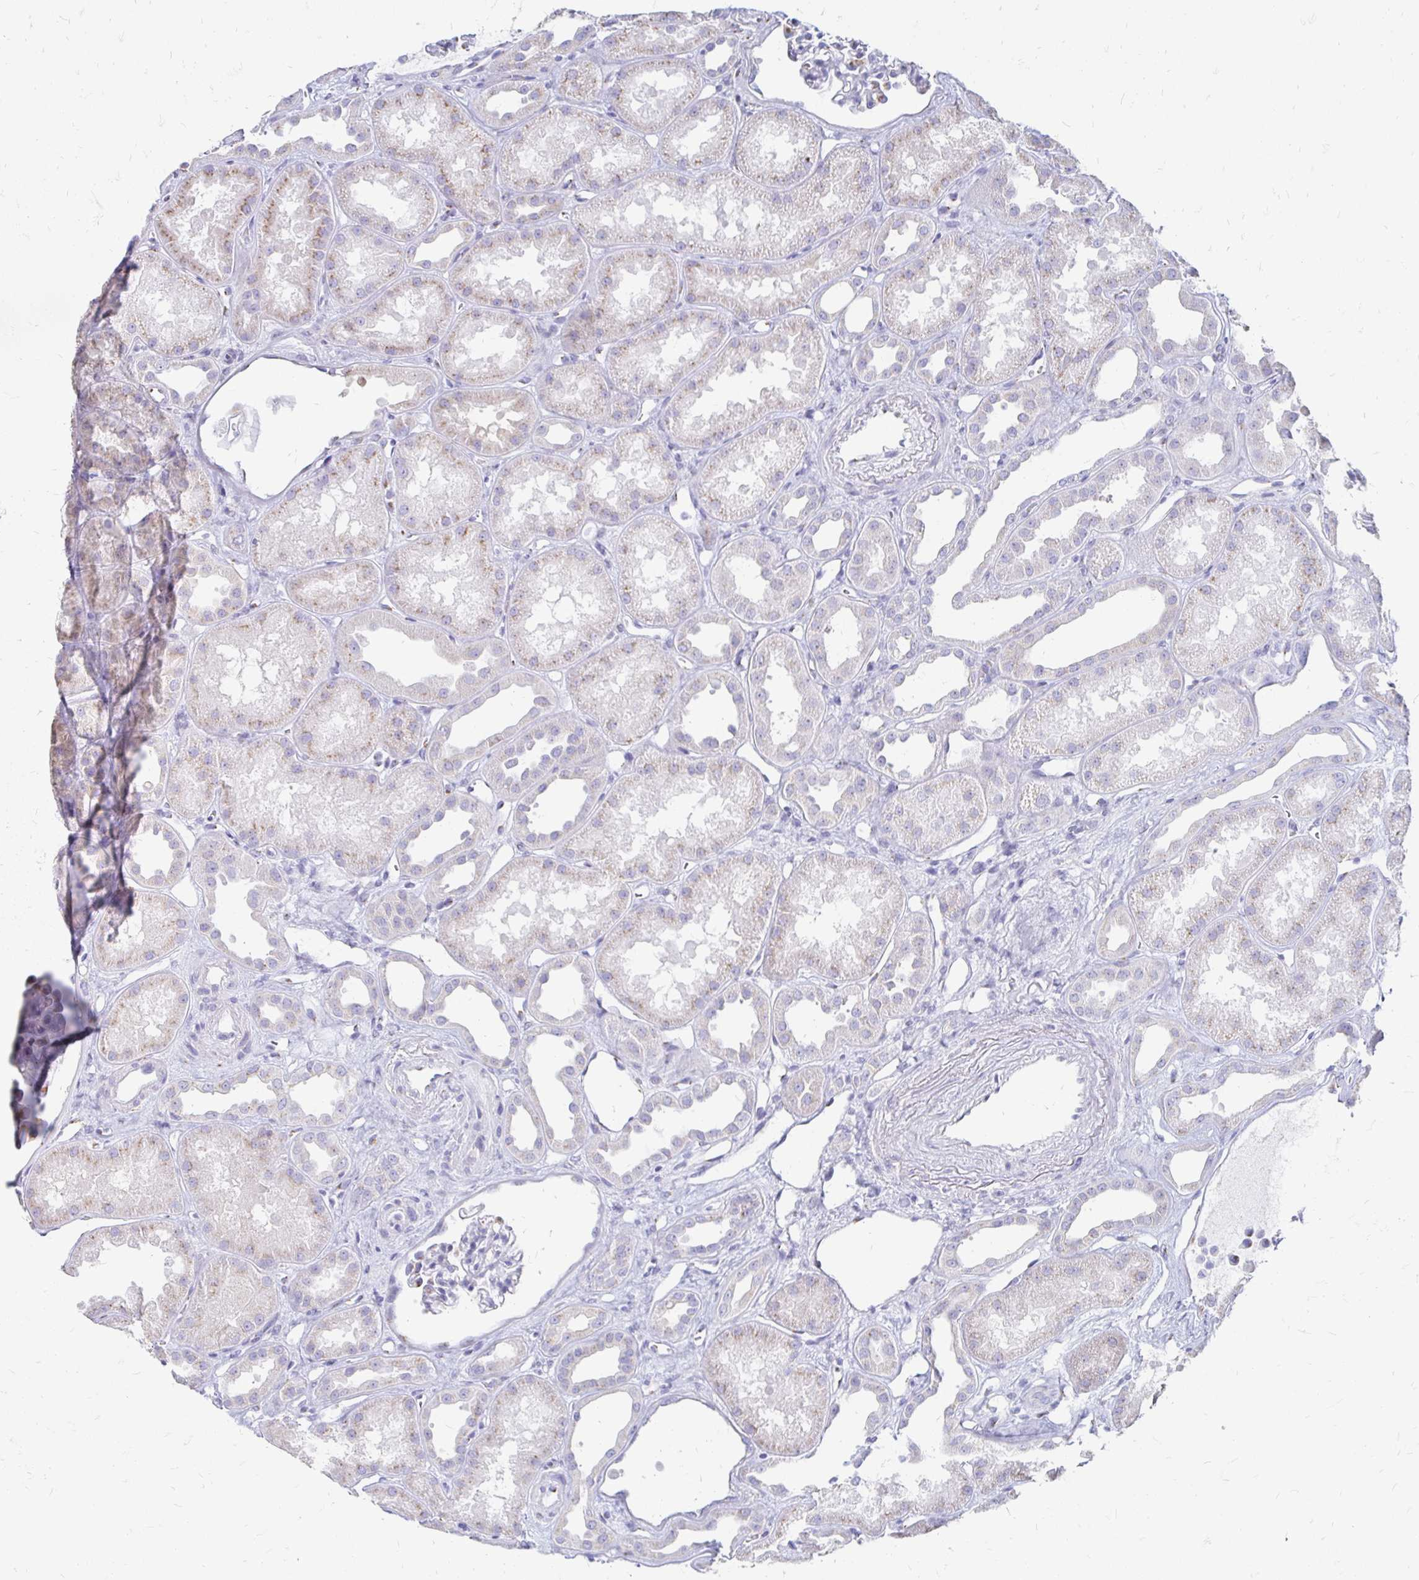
{"staining": {"intensity": "negative", "quantity": "none", "location": "none"}, "tissue": "kidney", "cell_type": "Cells in glomeruli", "image_type": "normal", "snomed": [{"axis": "morphology", "description": "Normal tissue, NOS"}, {"axis": "topography", "description": "Kidney"}], "caption": "Immunohistochemistry (IHC) of unremarkable kidney shows no expression in cells in glomeruli.", "gene": "PAGE4", "patient": {"sex": "male", "age": 61}}